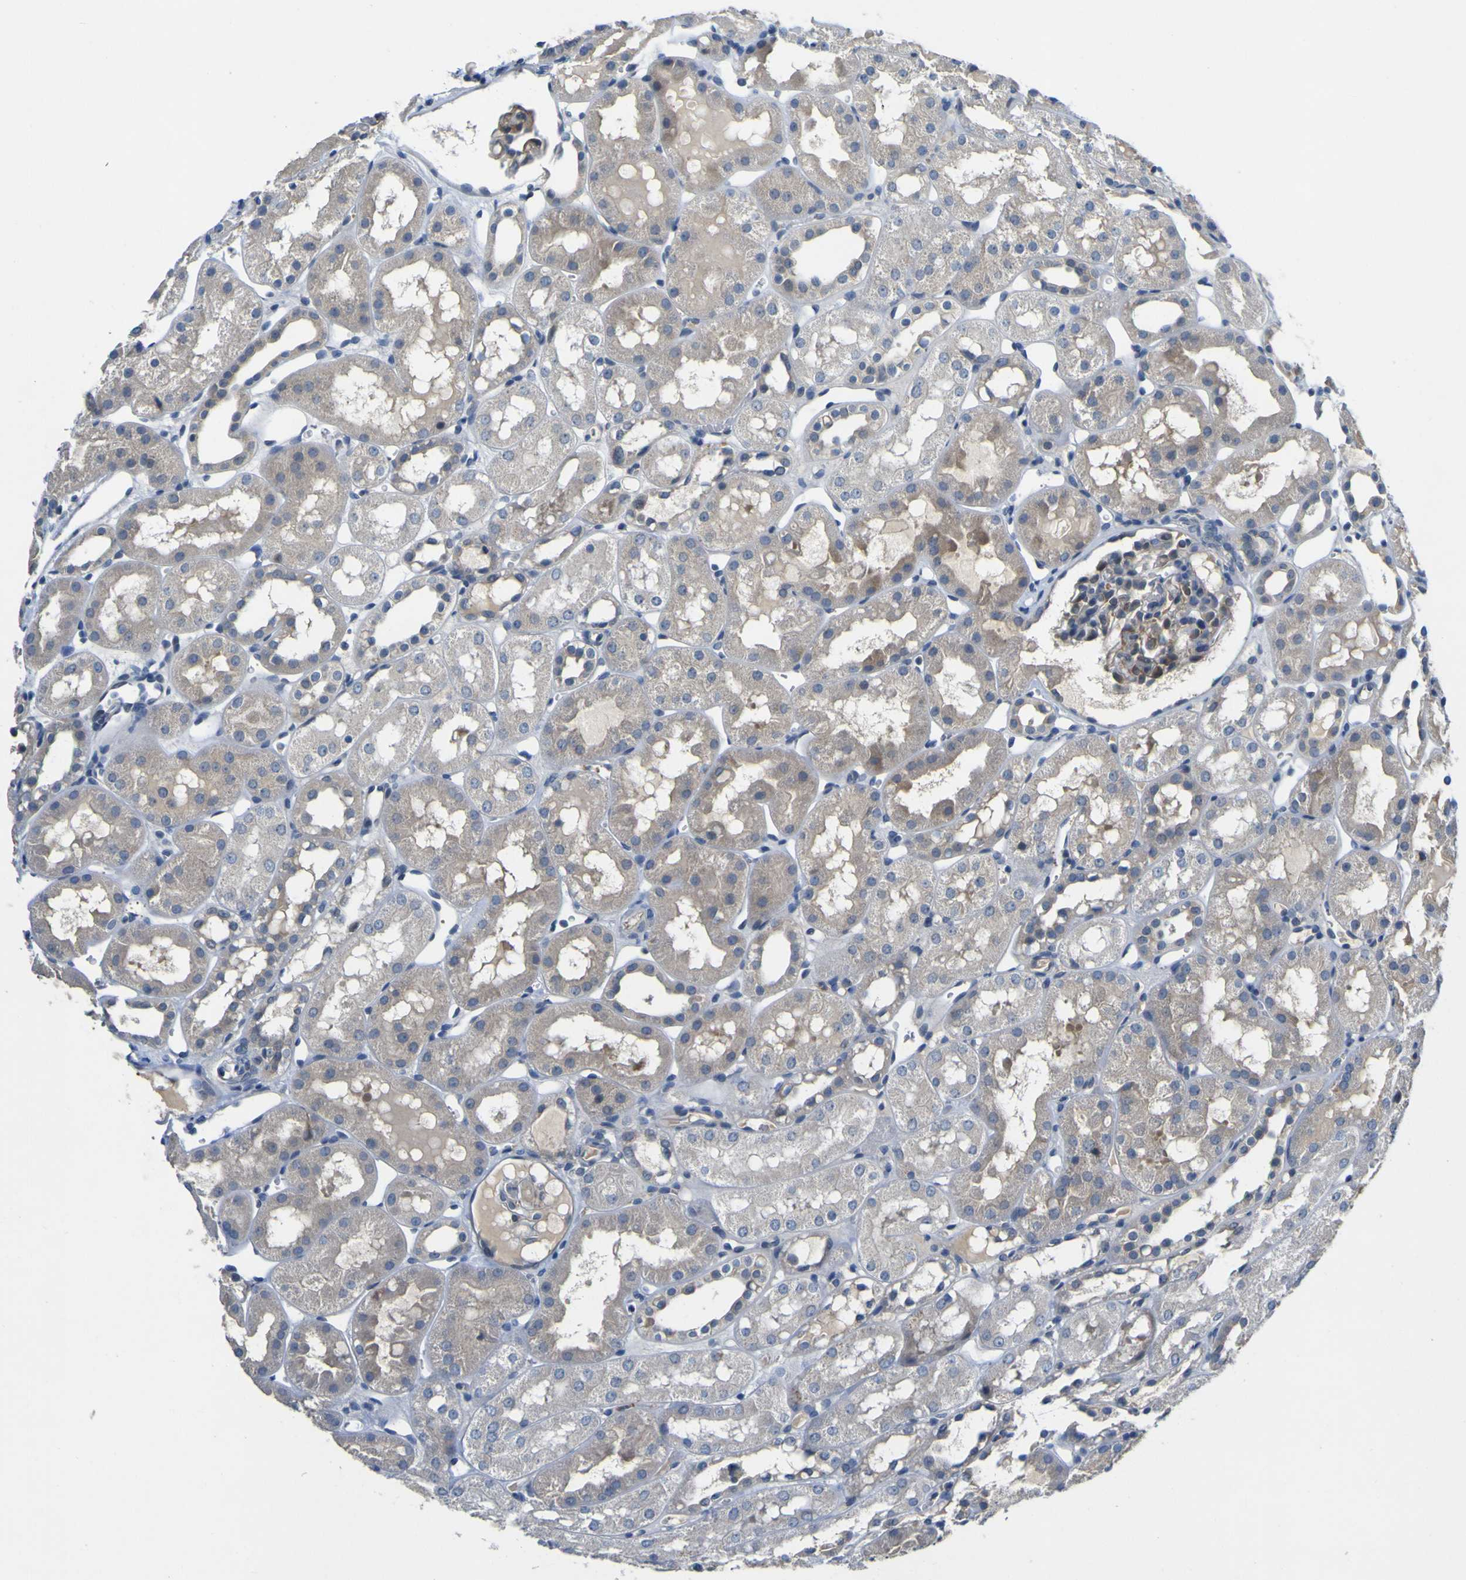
{"staining": {"intensity": "weak", "quantity": "<25%", "location": "cytoplasmic/membranous"}, "tissue": "kidney", "cell_type": "Cells in glomeruli", "image_type": "normal", "snomed": [{"axis": "morphology", "description": "Normal tissue, NOS"}, {"axis": "topography", "description": "Kidney"}, {"axis": "topography", "description": "Urinary bladder"}], "caption": "This is a micrograph of immunohistochemistry staining of unremarkable kidney, which shows no positivity in cells in glomeruli. Brightfield microscopy of IHC stained with DAB (brown) and hematoxylin (blue), captured at high magnification.", "gene": "LDLR", "patient": {"sex": "male", "age": 16}}